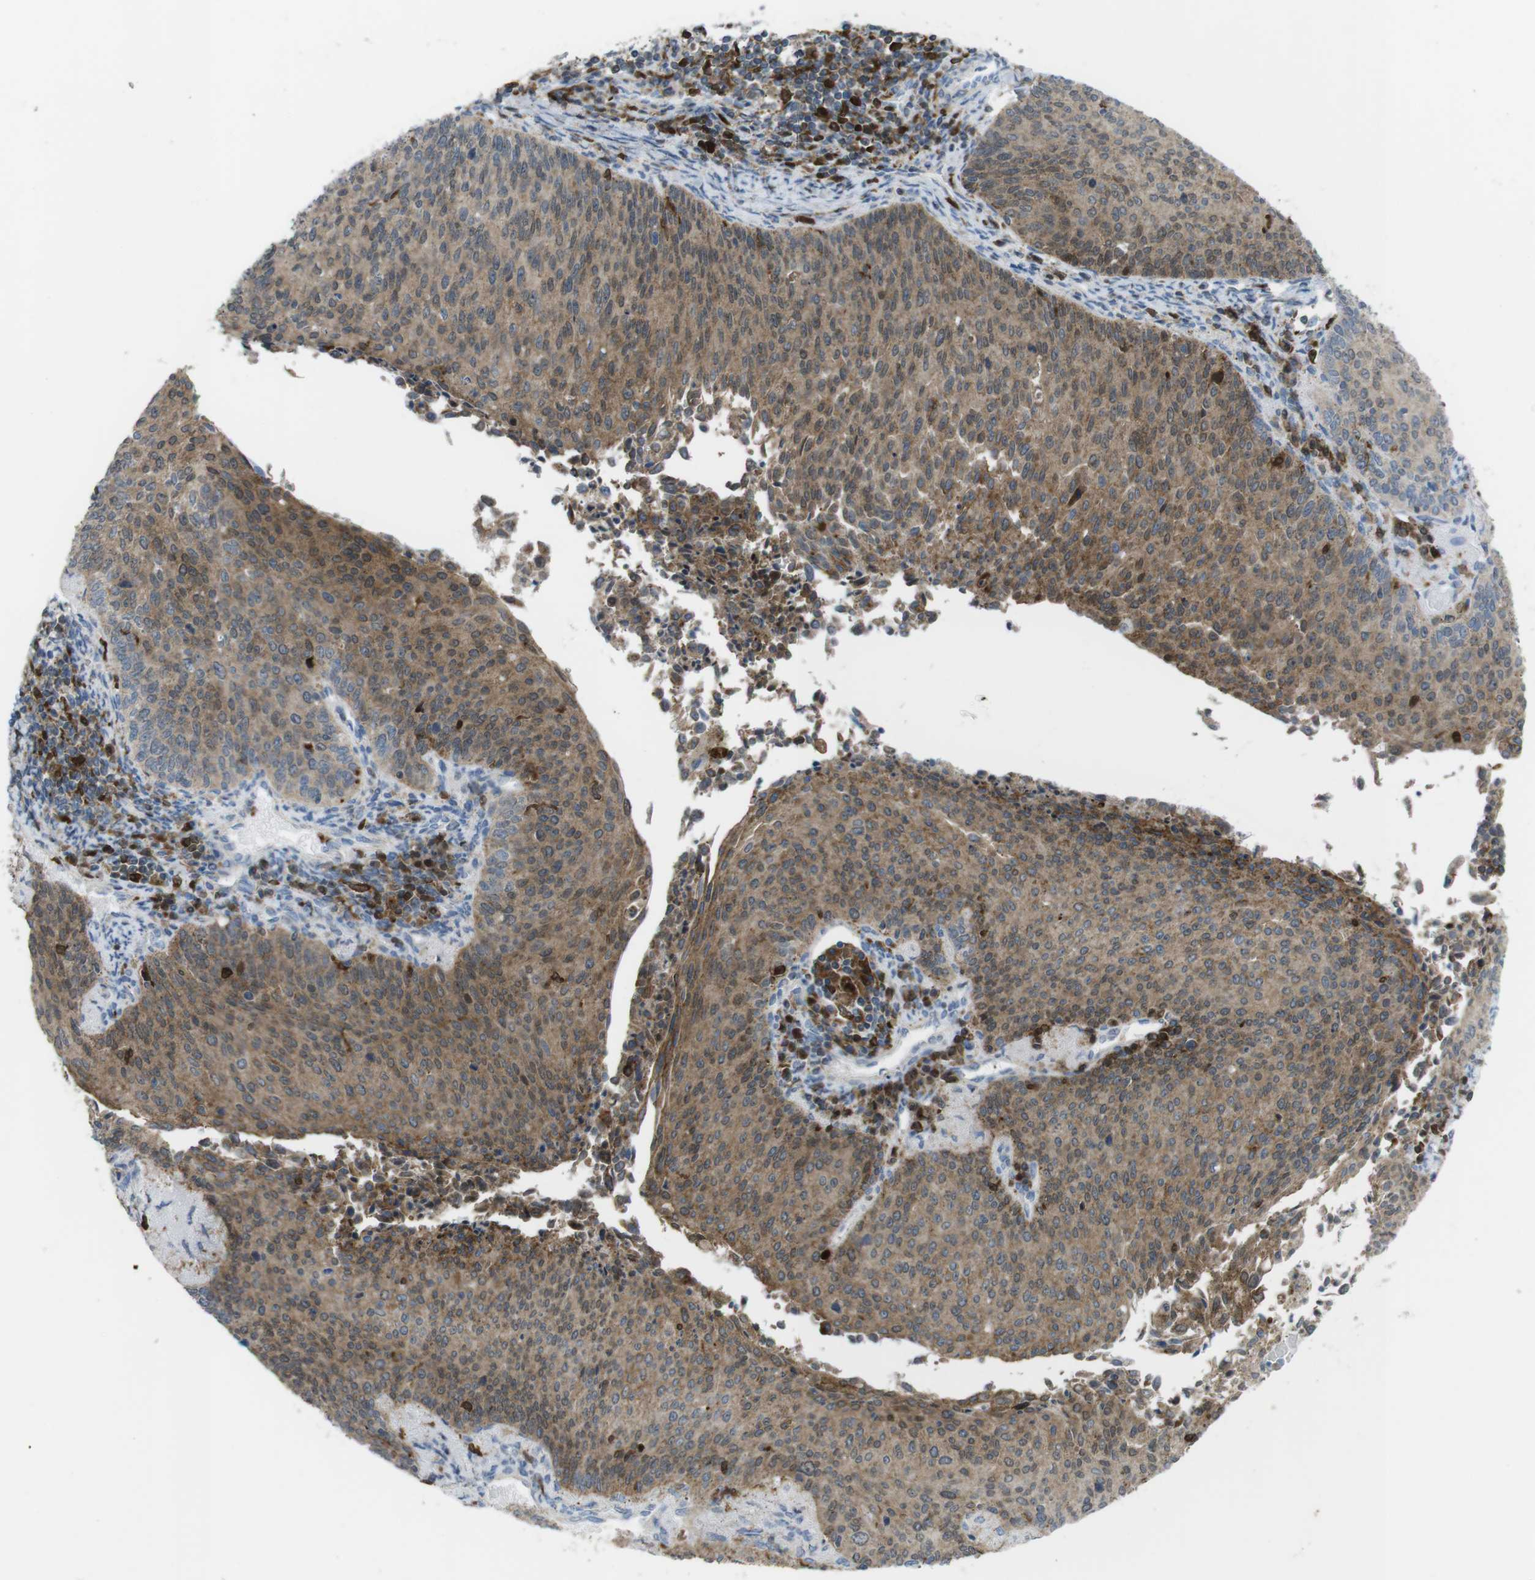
{"staining": {"intensity": "moderate", "quantity": ">75%", "location": "cytoplasmic/membranous"}, "tissue": "cervical cancer", "cell_type": "Tumor cells", "image_type": "cancer", "snomed": [{"axis": "morphology", "description": "Squamous cell carcinoma, NOS"}, {"axis": "topography", "description": "Cervix"}], "caption": "Protein positivity by immunohistochemistry displays moderate cytoplasmic/membranous positivity in approximately >75% of tumor cells in cervical squamous cell carcinoma. The protein of interest is stained brown, and the nuclei are stained in blue (DAB (3,3'-diaminobenzidine) IHC with brightfield microscopy, high magnification).", "gene": "PRKCD", "patient": {"sex": "female", "age": 55}}